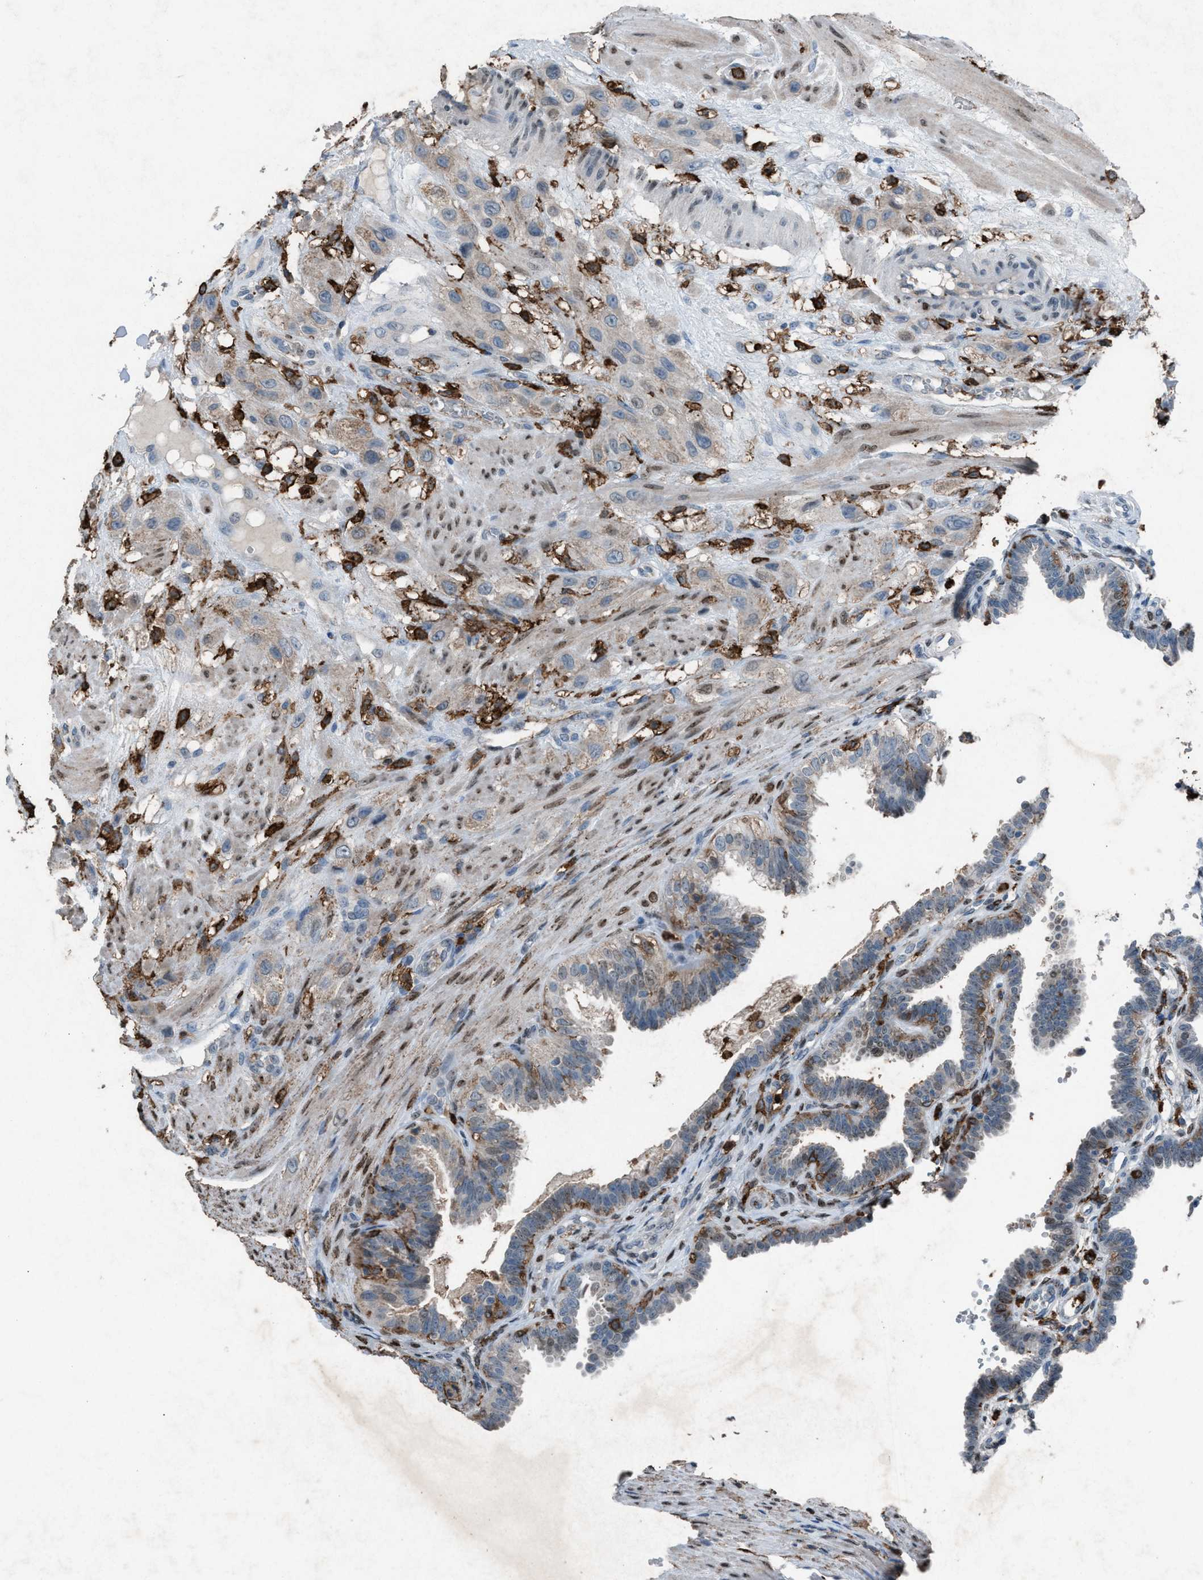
{"staining": {"intensity": "weak", "quantity": "<25%", "location": "cytoplasmic/membranous"}, "tissue": "fallopian tube", "cell_type": "Glandular cells", "image_type": "normal", "snomed": [{"axis": "morphology", "description": "Normal tissue, NOS"}, {"axis": "topography", "description": "Fallopian tube"}, {"axis": "topography", "description": "Placenta"}], "caption": "Immunohistochemistry micrograph of unremarkable fallopian tube stained for a protein (brown), which shows no expression in glandular cells.", "gene": "FCER1G", "patient": {"sex": "female", "age": 34}}